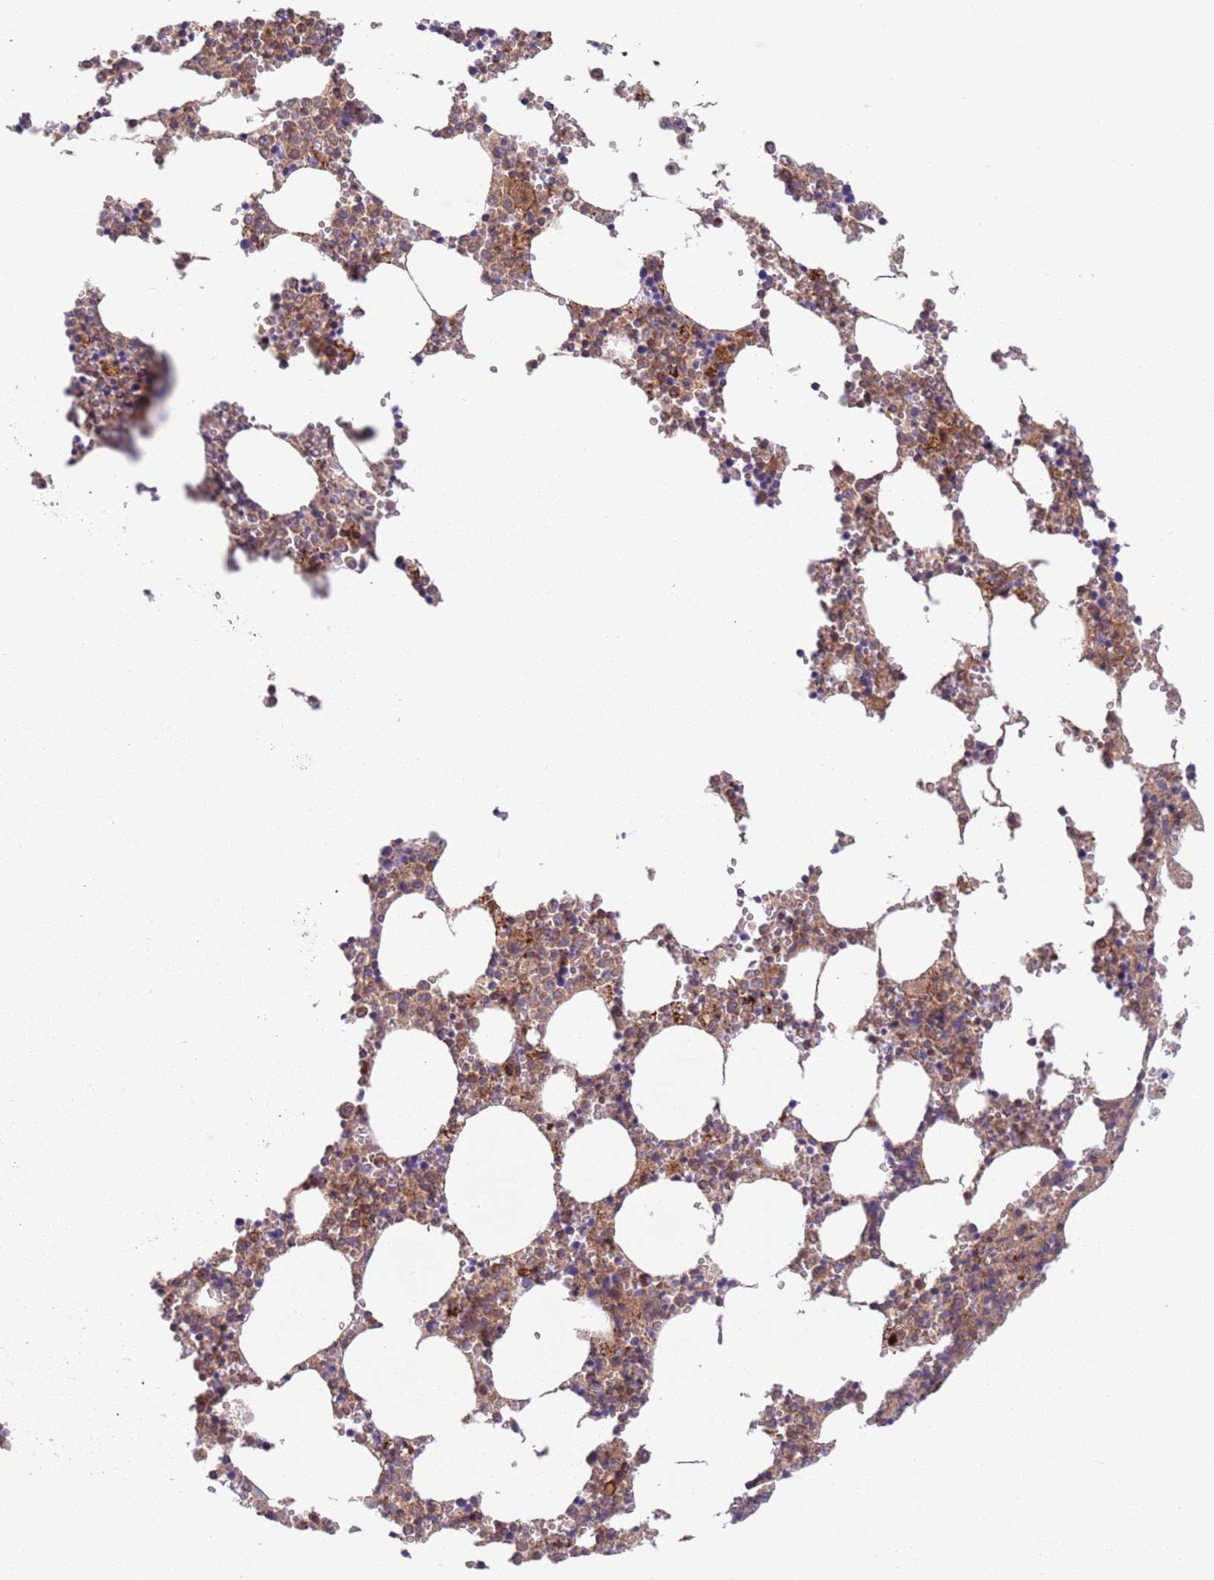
{"staining": {"intensity": "moderate", "quantity": "25%-75%", "location": "cytoplasmic/membranous"}, "tissue": "bone marrow", "cell_type": "Hematopoietic cells", "image_type": "normal", "snomed": [{"axis": "morphology", "description": "Normal tissue, NOS"}, {"axis": "topography", "description": "Bone marrow"}], "caption": "This histopathology image shows immunohistochemistry staining of unremarkable bone marrow, with medium moderate cytoplasmic/membranous staining in approximately 25%-75% of hematopoietic cells.", "gene": "ZMYM5", "patient": {"sex": "female", "age": 64}}